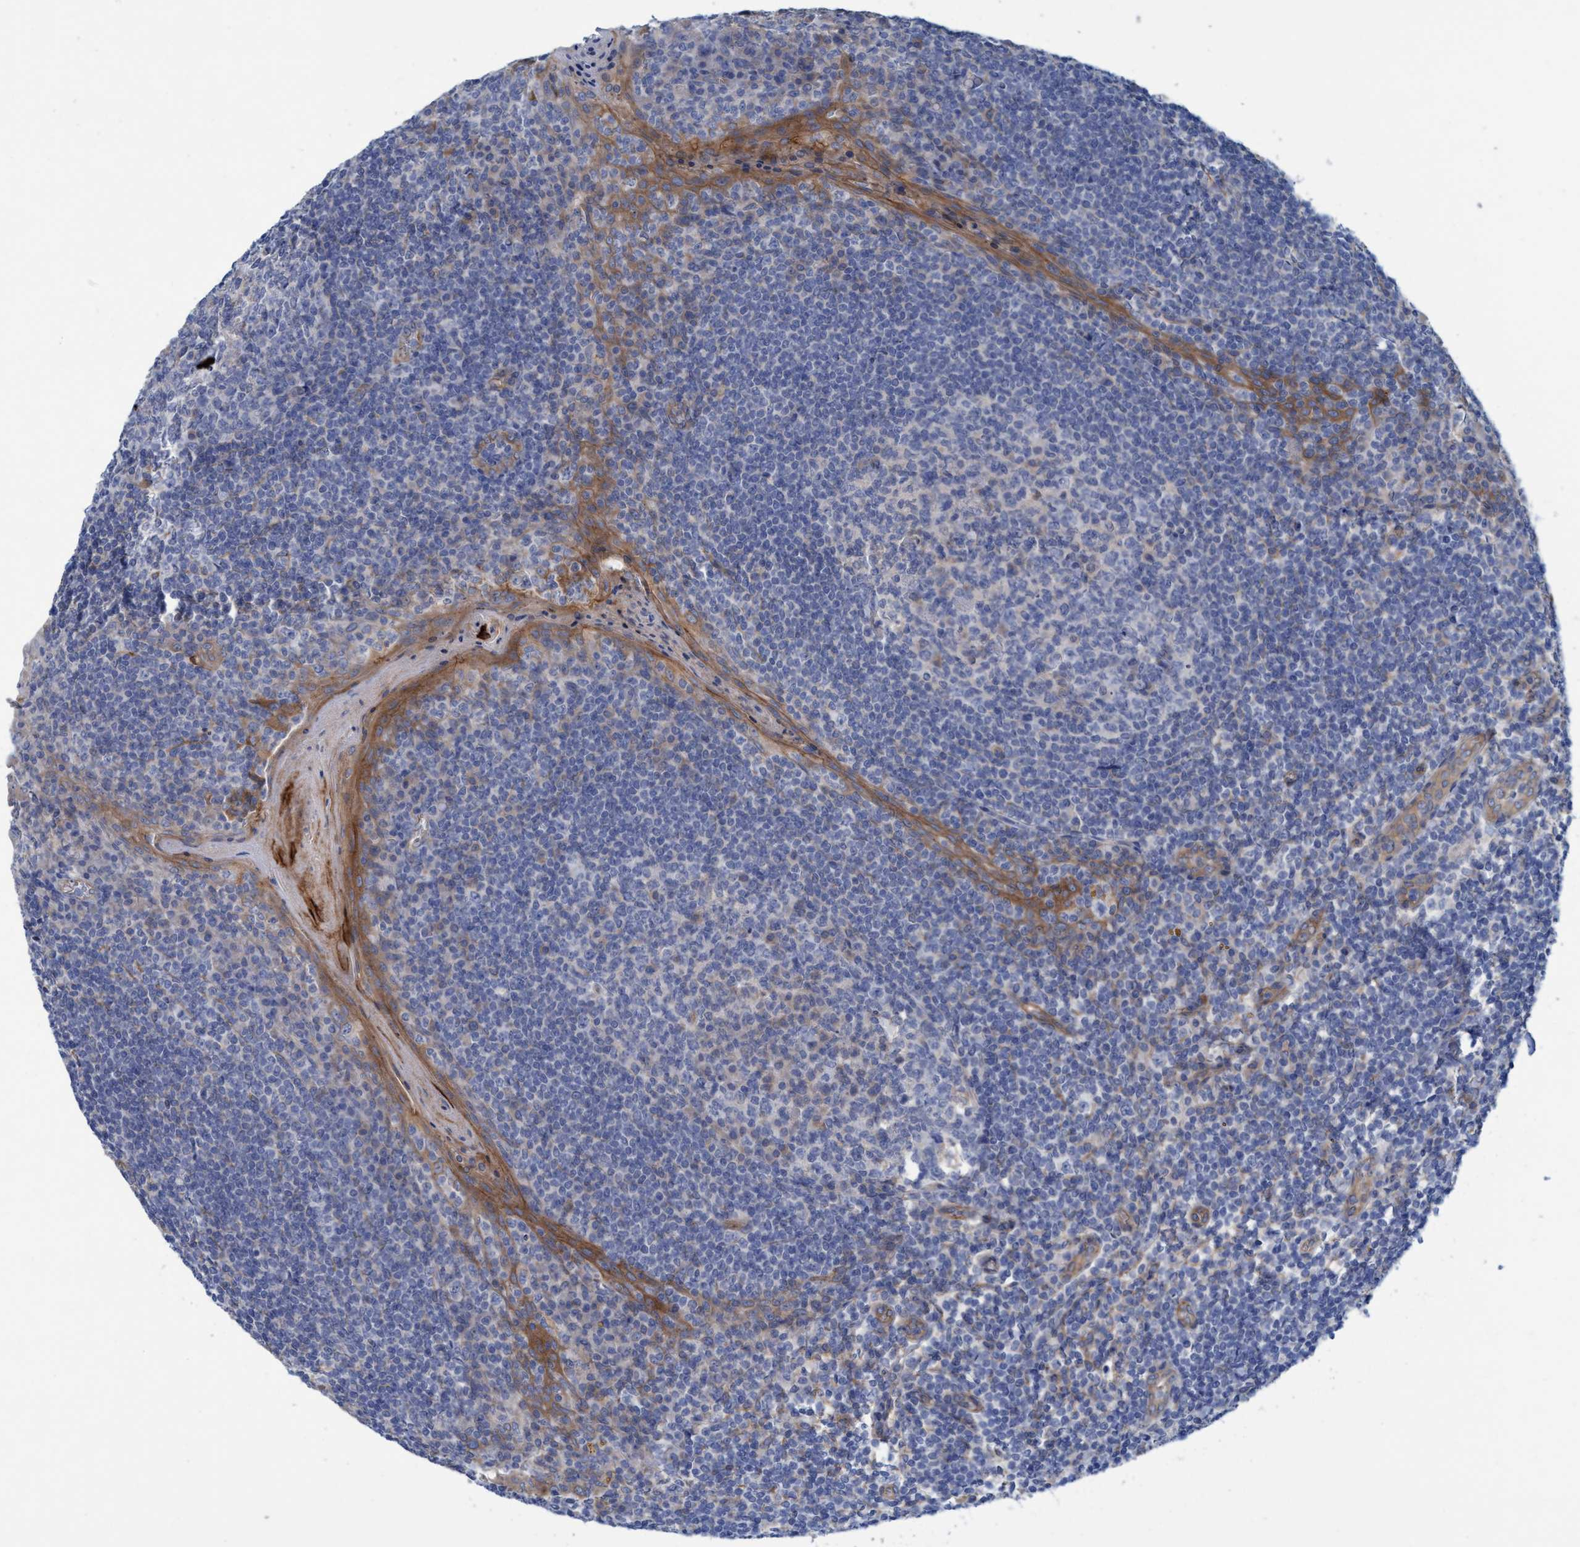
{"staining": {"intensity": "weak", "quantity": "<25%", "location": "cytoplasmic/membranous"}, "tissue": "tonsil", "cell_type": "Germinal center cells", "image_type": "normal", "snomed": [{"axis": "morphology", "description": "Normal tissue, NOS"}, {"axis": "topography", "description": "Tonsil"}], "caption": "Protein analysis of unremarkable tonsil exhibits no significant positivity in germinal center cells. The staining is performed using DAB (3,3'-diaminobenzidine) brown chromogen with nuclei counter-stained in using hematoxylin.", "gene": "GULP1", "patient": {"sex": "male", "age": 31}}